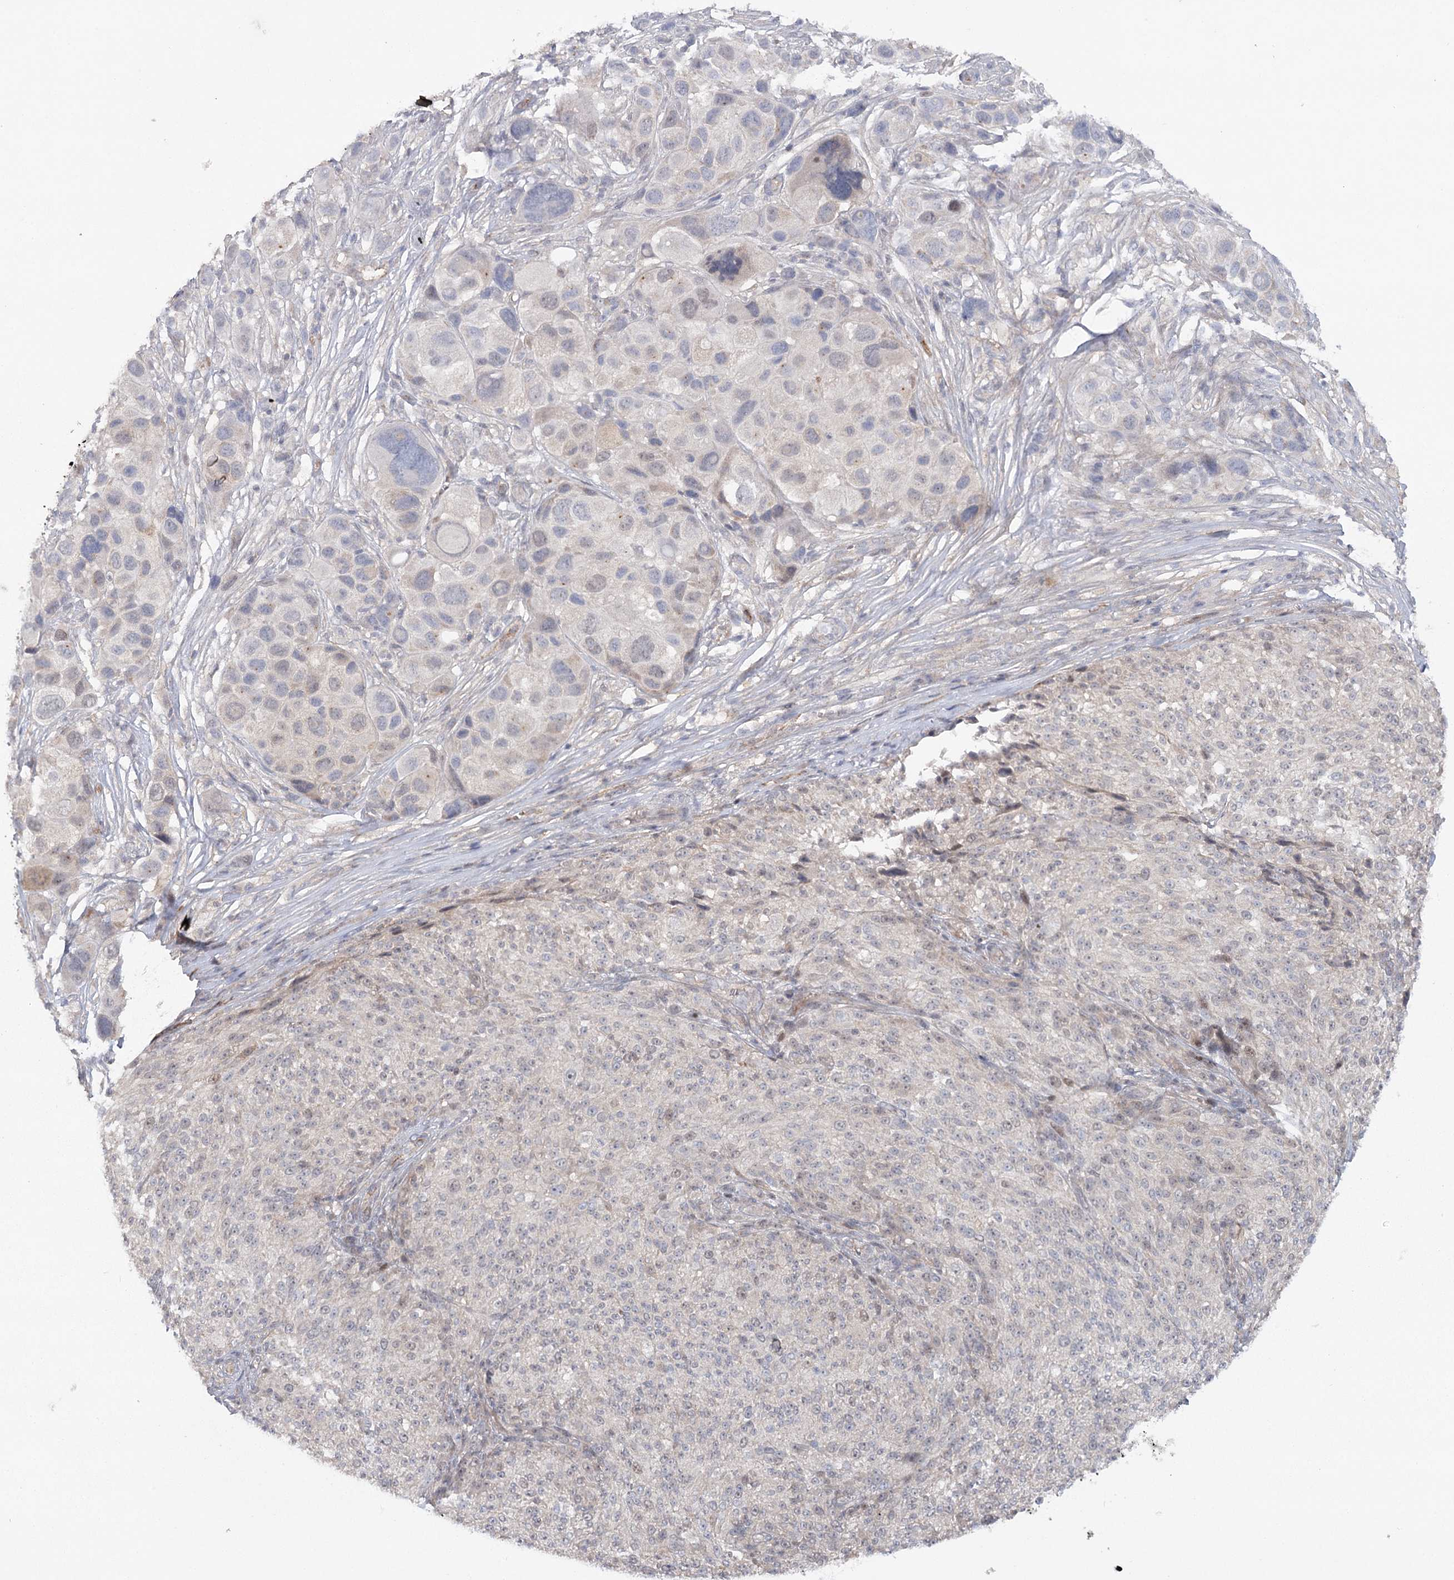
{"staining": {"intensity": "negative", "quantity": "none", "location": "none"}, "tissue": "melanoma", "cell_type": "Tumor cells", "image_type": "cancer", "snomed": [{"axis": "morphology", "description": "Malignant melanoma, NOS"}, {"axis": "topography", "description": "Skin of trunk"}], "caption": "Immunohistochemistry (IHC) histopathology image of neoplastic tissue: melanoma stained with DAB demonstrates no significant protein expression in tumor cells.", "gene": "MAP3K13", "patient": {"sex": "male", "age": 71}}